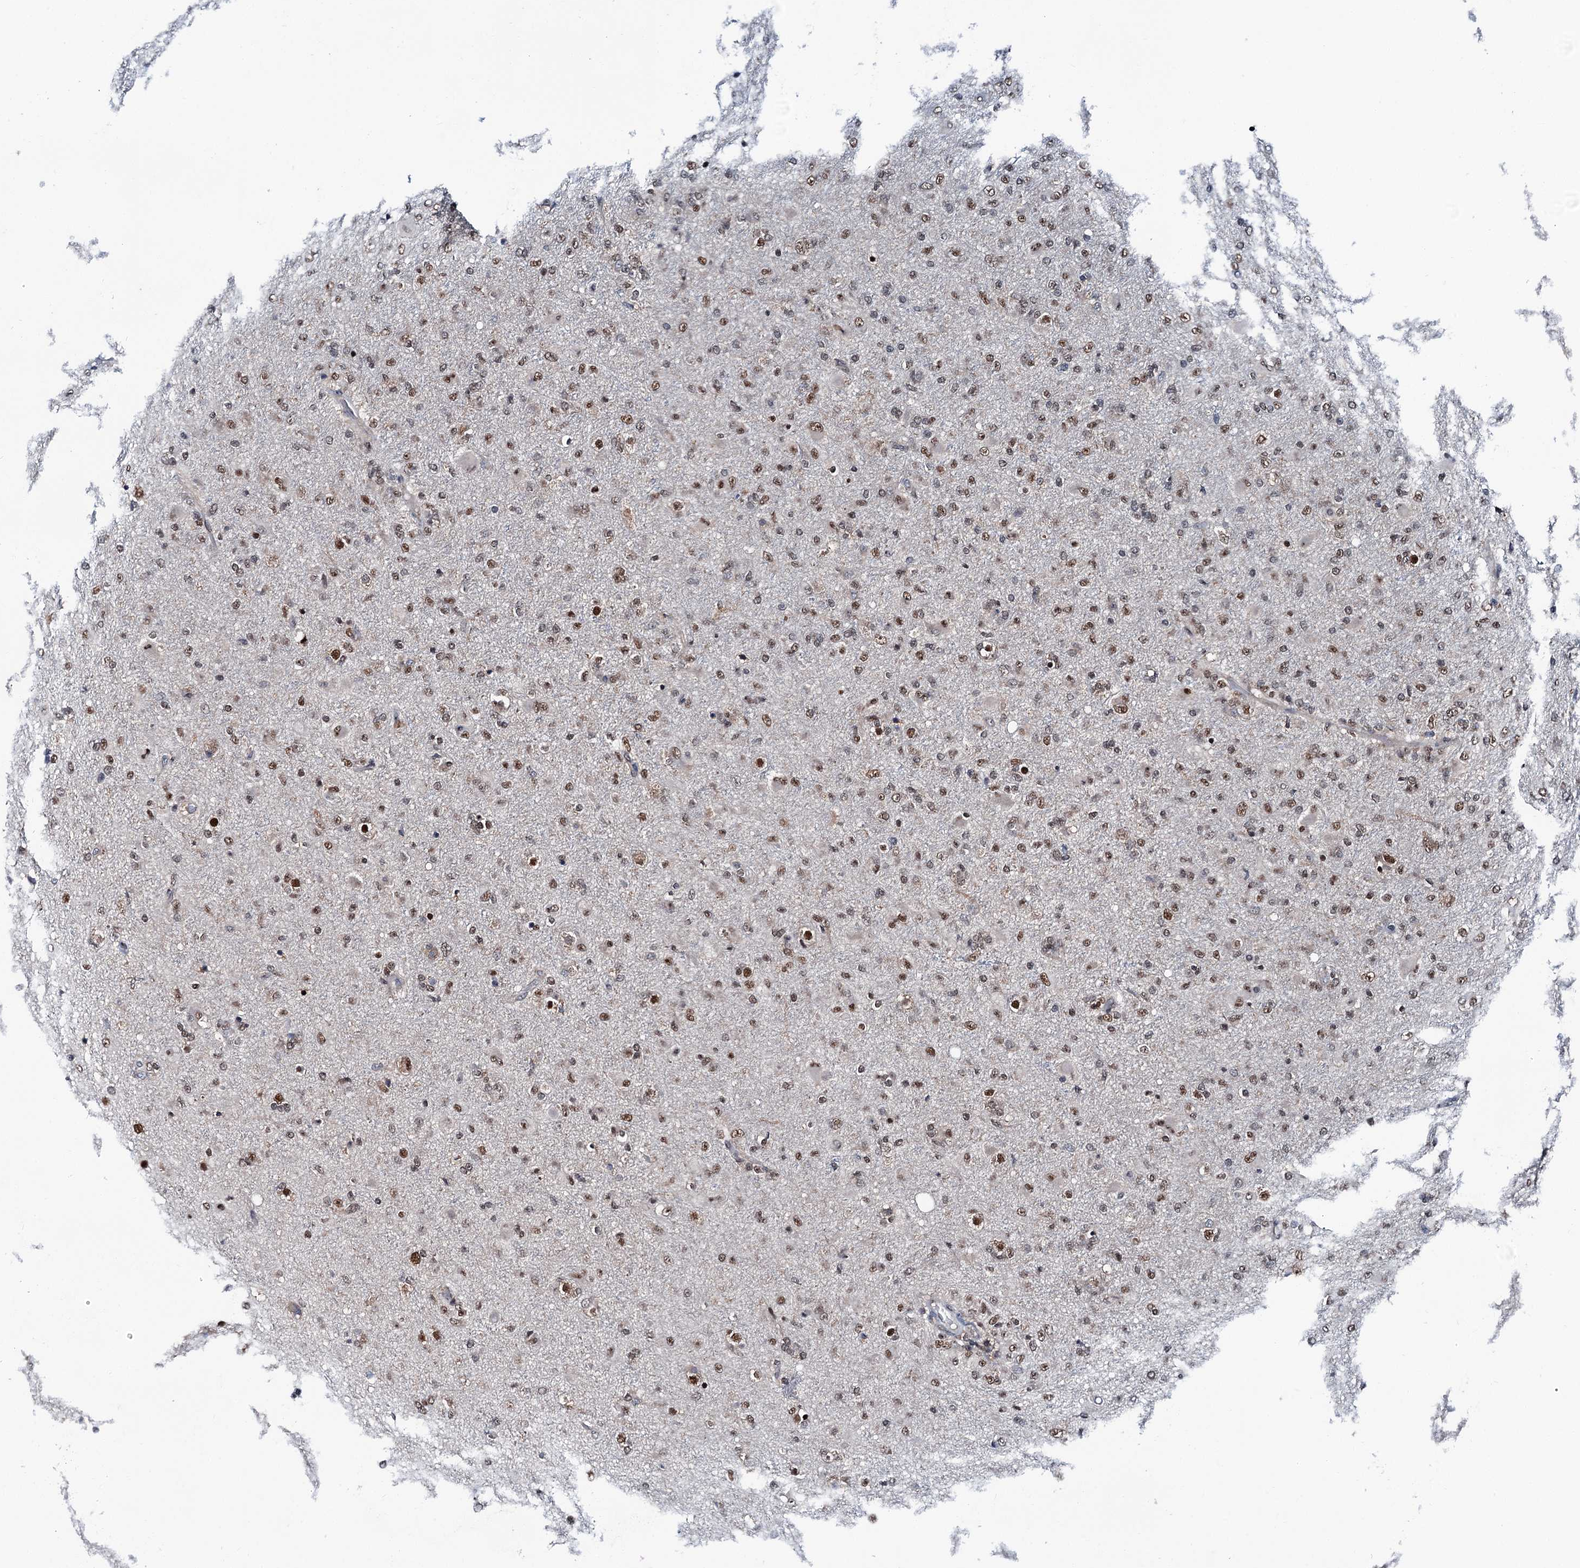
{"staining": {"intensity": "moderate", "quantity": ">75%", "location": "nuclear"}, "tissue": "glioma", "cell_type": "Tumor cells", "image_type": "cancer", "snomed": [{"axis": "morphology", "description": "Glioma, malignant, Low grade"}, {"axis": "topography", "description": "Brain"}], "caption": "Protein staining of glioma tissue displays moderate nuclear staining in approximately >75% of tumor cells. Immunohistochemistry (ihc) stains the protein of interest in brown and the nuclei are stained blue.", "gene": "PSMD13", "patient": {"sex": "male", "age": 65}}